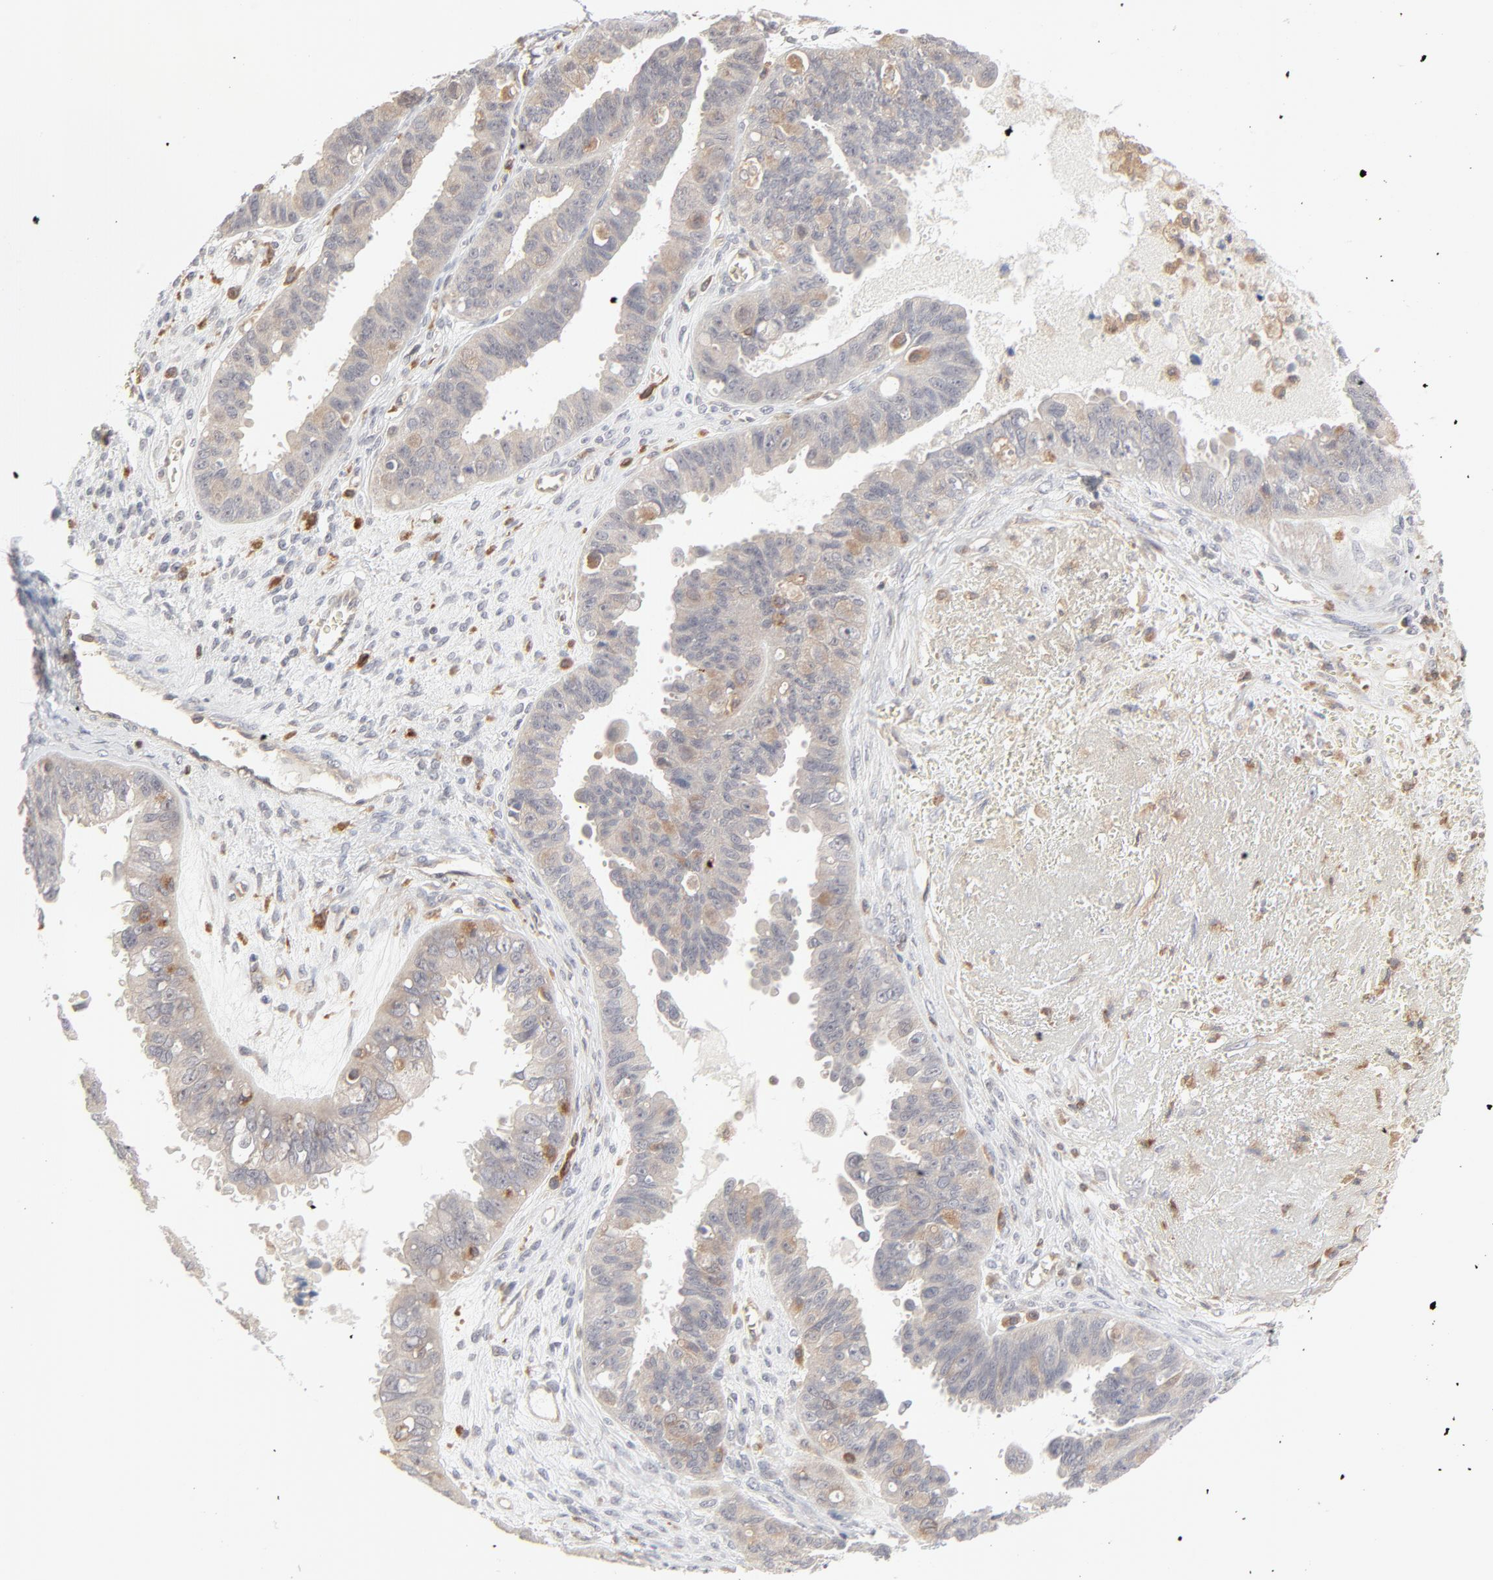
{"staining": {"intensity": "weak", "quantity": "25%-75%", "location": "cytoplasmic/membranous"}, "tissue": "ovarian cancer", "cell_type": "Tumor cells", "image_type": "cancer", "snomed": [{"axis": "morphology", "description": "Carcinoma, endometroid"}, {"axis": "topography", "description": "Ovary"}], "caption": "Ovarian endometroid carcinoma tissue reveals weak cytoplasmic/membranous expression in approximately 25%-75% of tumor cells (IHC, brightfield microscopy, high magnification).", "gene": "RAB5C", "patient": {"sex": "female", "age": 85}}